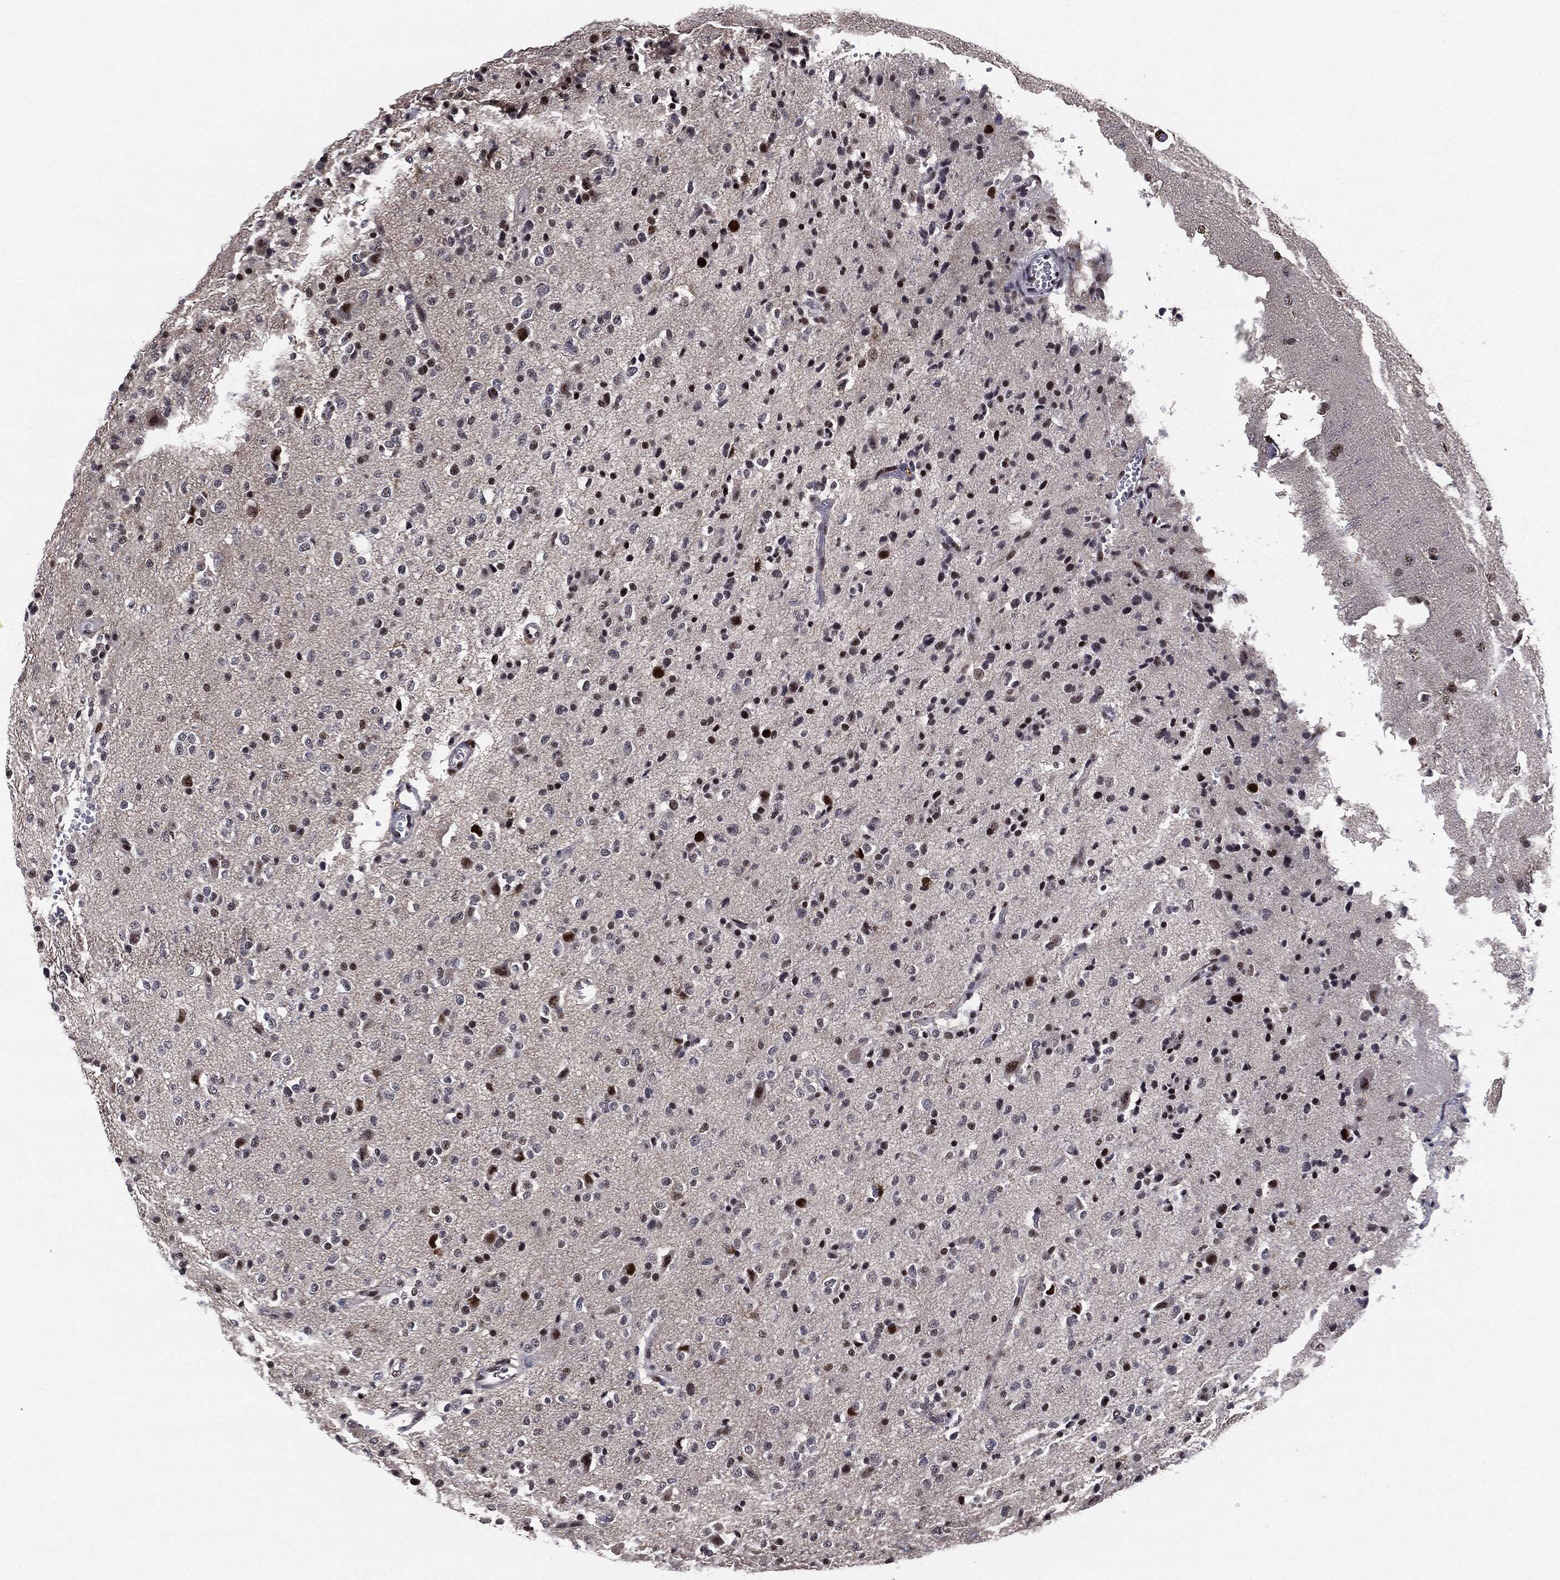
{"staining": {"intensity": "strong", "quantity": "25%-75%", "location": "nuclear"}, "tissue": "glioma", "cell_type": "Tumor cells", "image_type": "cancer", "snomed": [{"axis": "morphology", "description": "Glioma, malignant, Low grade"}, {"axis": "topography", "description": "Brain"}], "caption": "Brown immunohistochemical staining in human malignant glioma (low-grade) displays strong nuclear expression in about 25%-75% of tumor cells.", "gene": "JUN", "patient": {"sex": "male", "age": 41}}